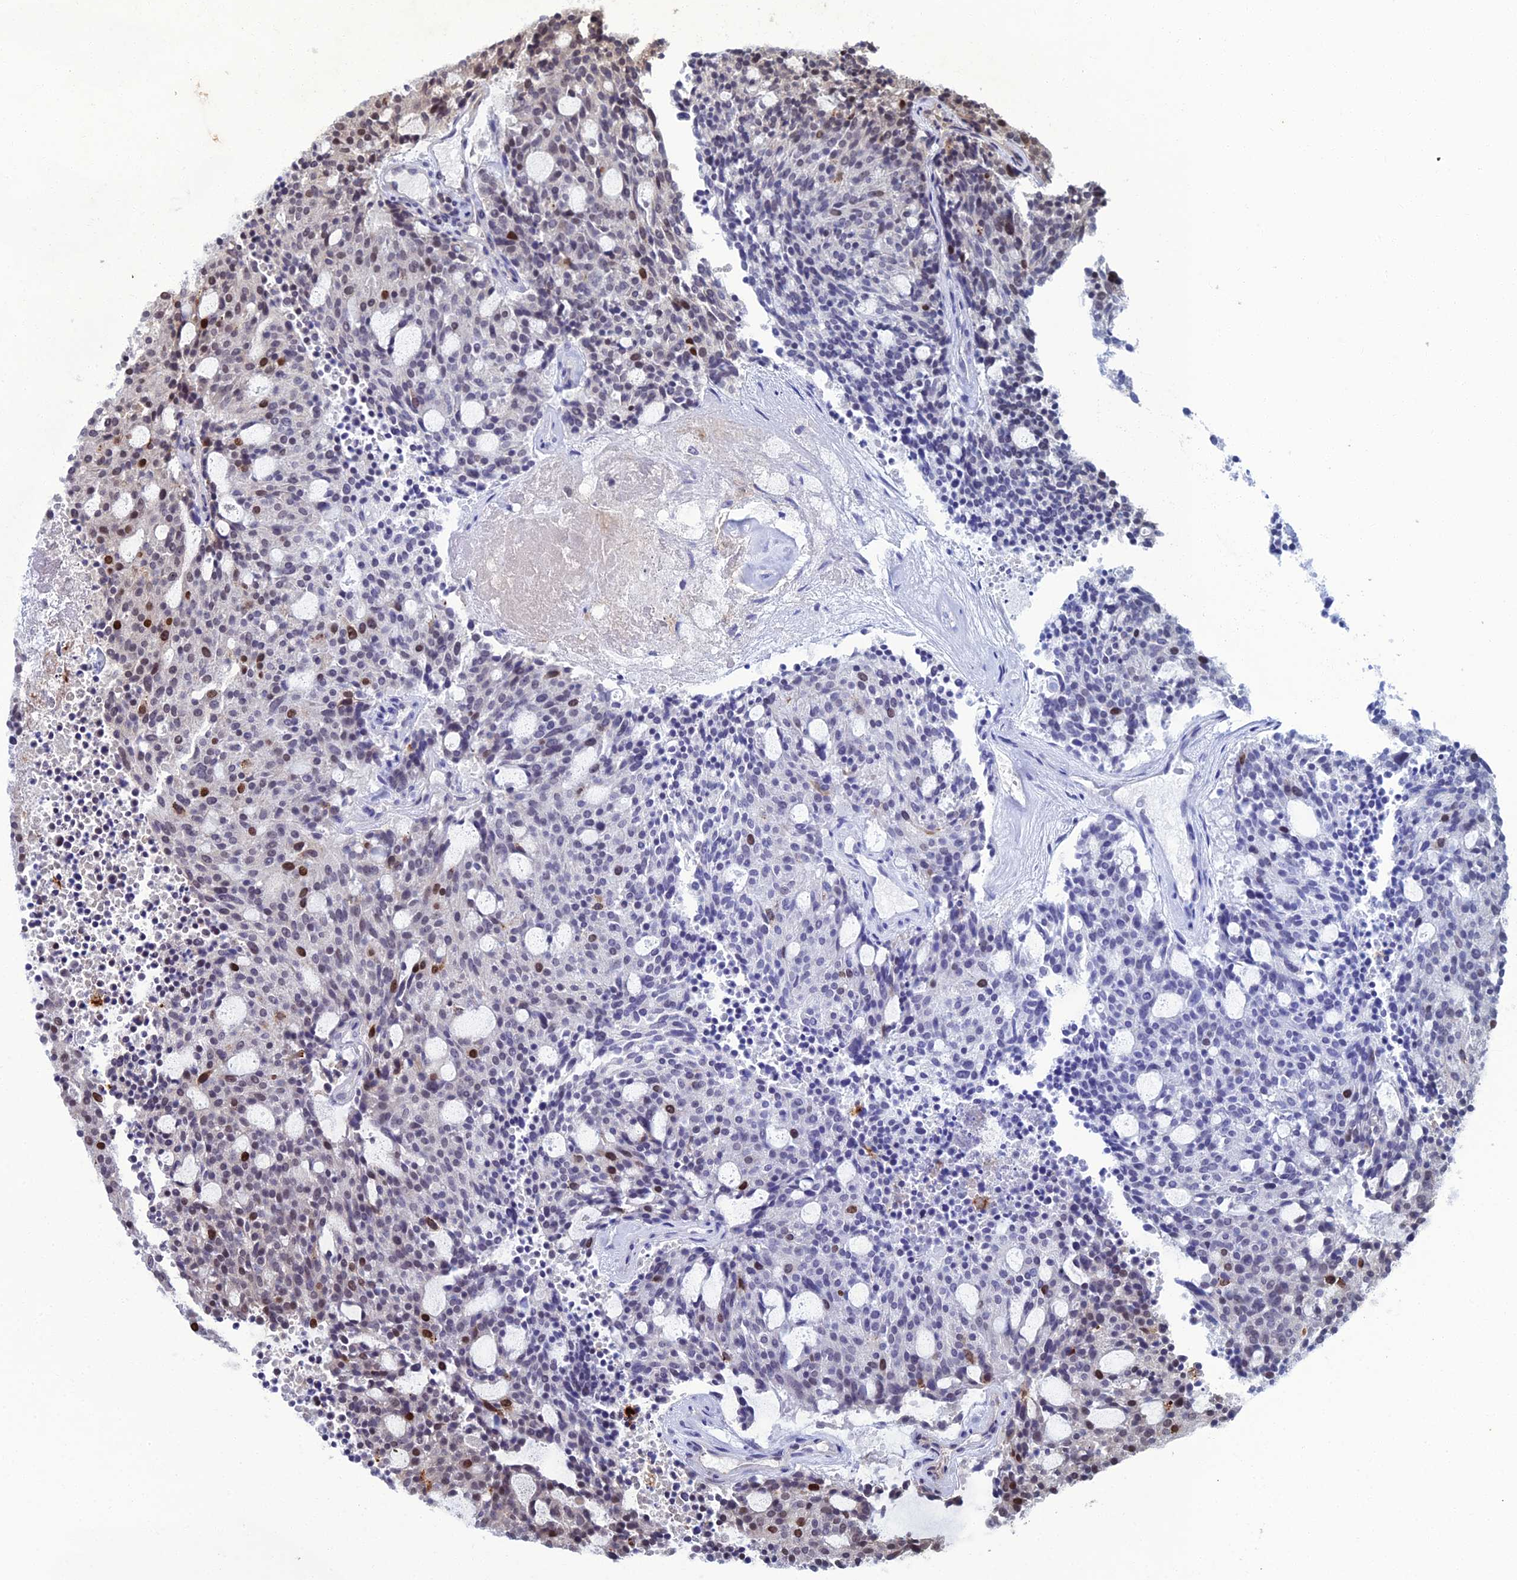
{"staining": {"intensity": "strong", "quantity": "<25%", "location": "nuclear"}, "tissue": "carcinoid", "cell_type": "Tumor cells", "image_type": "cancer", "snomed": [{"axis": "morphology", "description": "Carcinoid, malignant, NOS"}, {"axis": "topography", "description": "Pancreas"}], "caption": "This photomicrograph displays malignant carcinoid stained with immunohistochemistry (IHC) to label a protein in brown. The nuclear of tumor cells show strong positivity for the protein. Nuclei are counter-stained blue.", "gene": "TAF9B", "patient": {"sex": "female", "age": 54}}